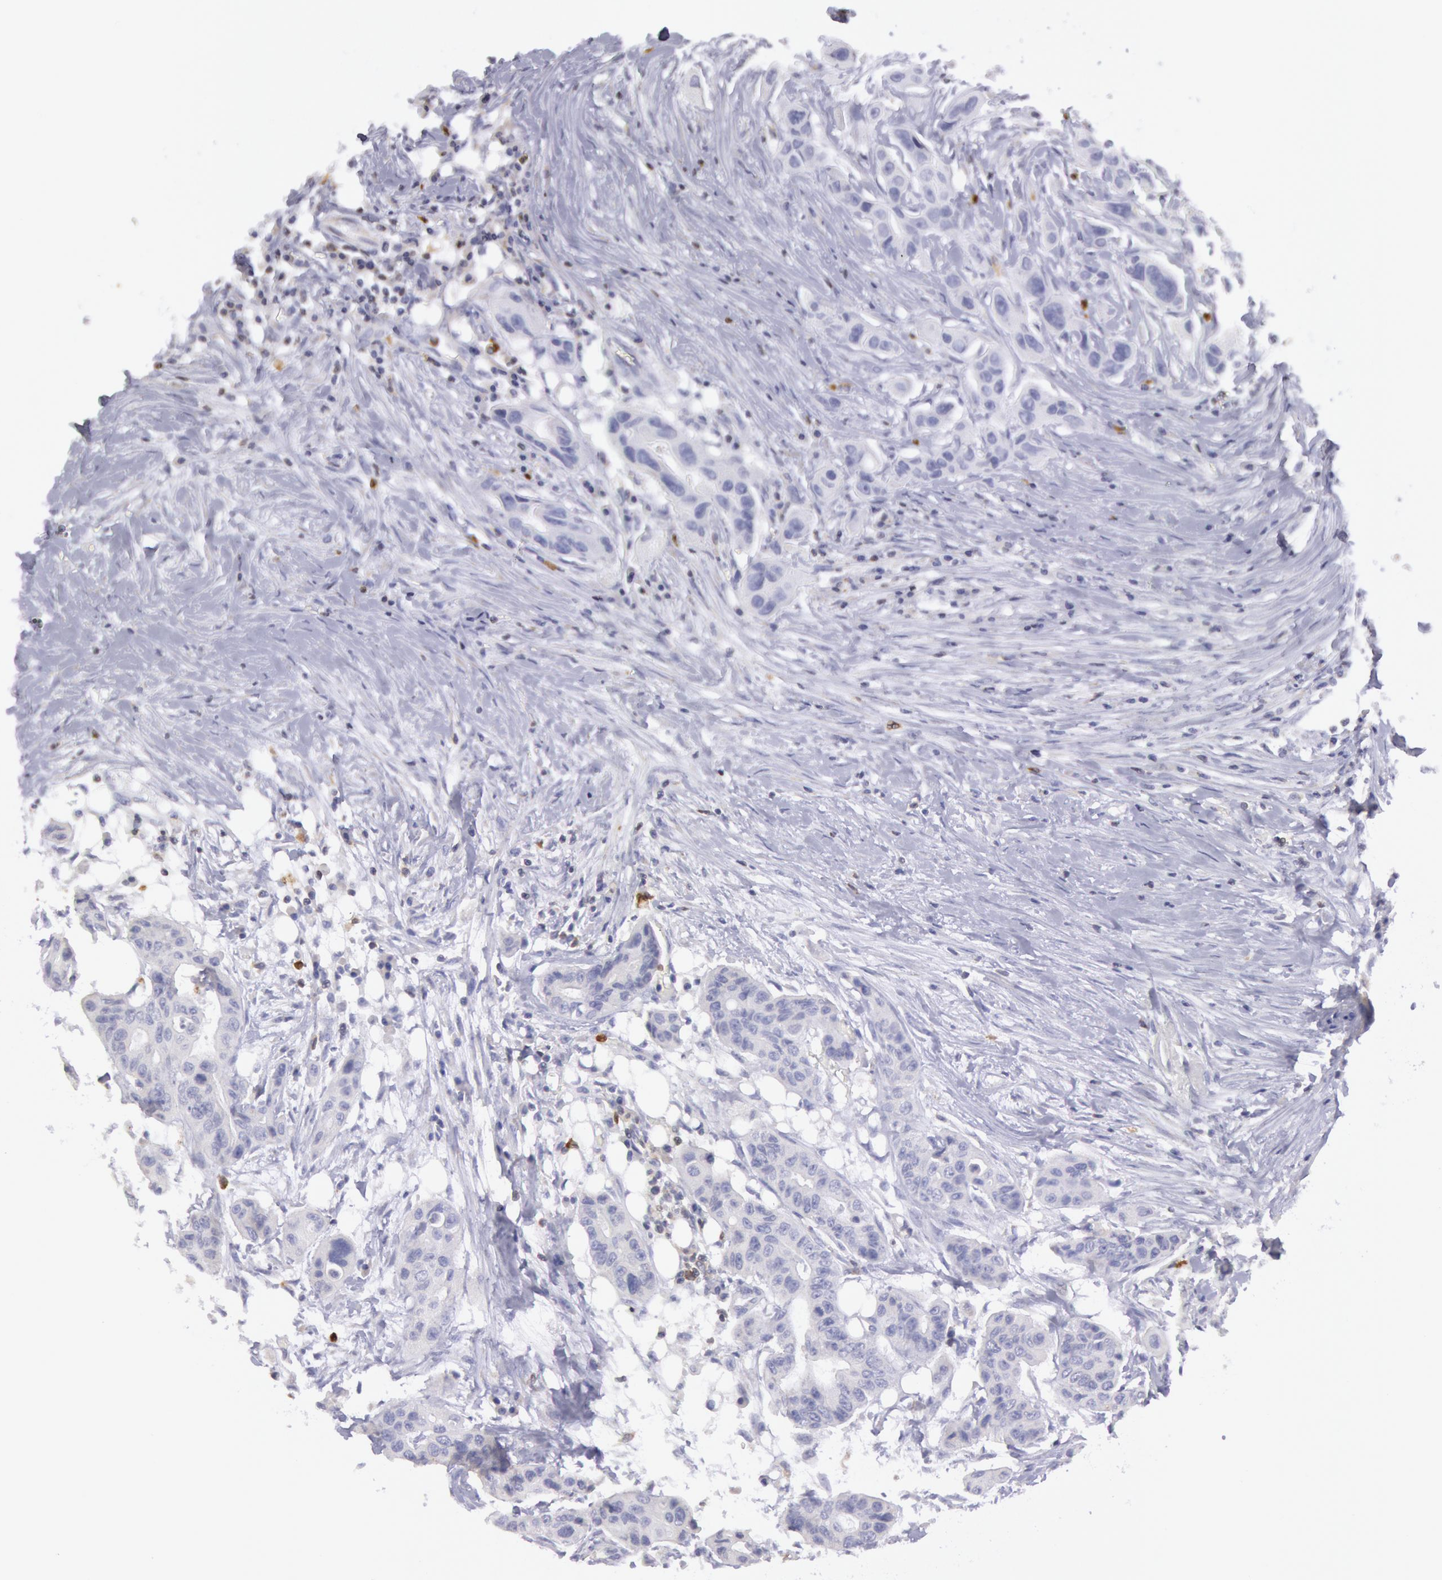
{"staining": {"intensity": "negative", "quantity": "none", "location": "none"}, "tissue": "colorectal cancer", "cell_type": "Tumor cells", "image_type": "cancer", "snomed": [{"axis": "morphology", "description": "Adenocarcinoma, NOS"}, {"axis": "topography", "description": "Colon"}], "caption": "A high-resolution micrograph shows IHC staining of adenocarcinoma (colorectal), which reveals no significant staining in tumor cells.", "gene": "RAB27A", "patient": {"sex": "female", "age": 70}}